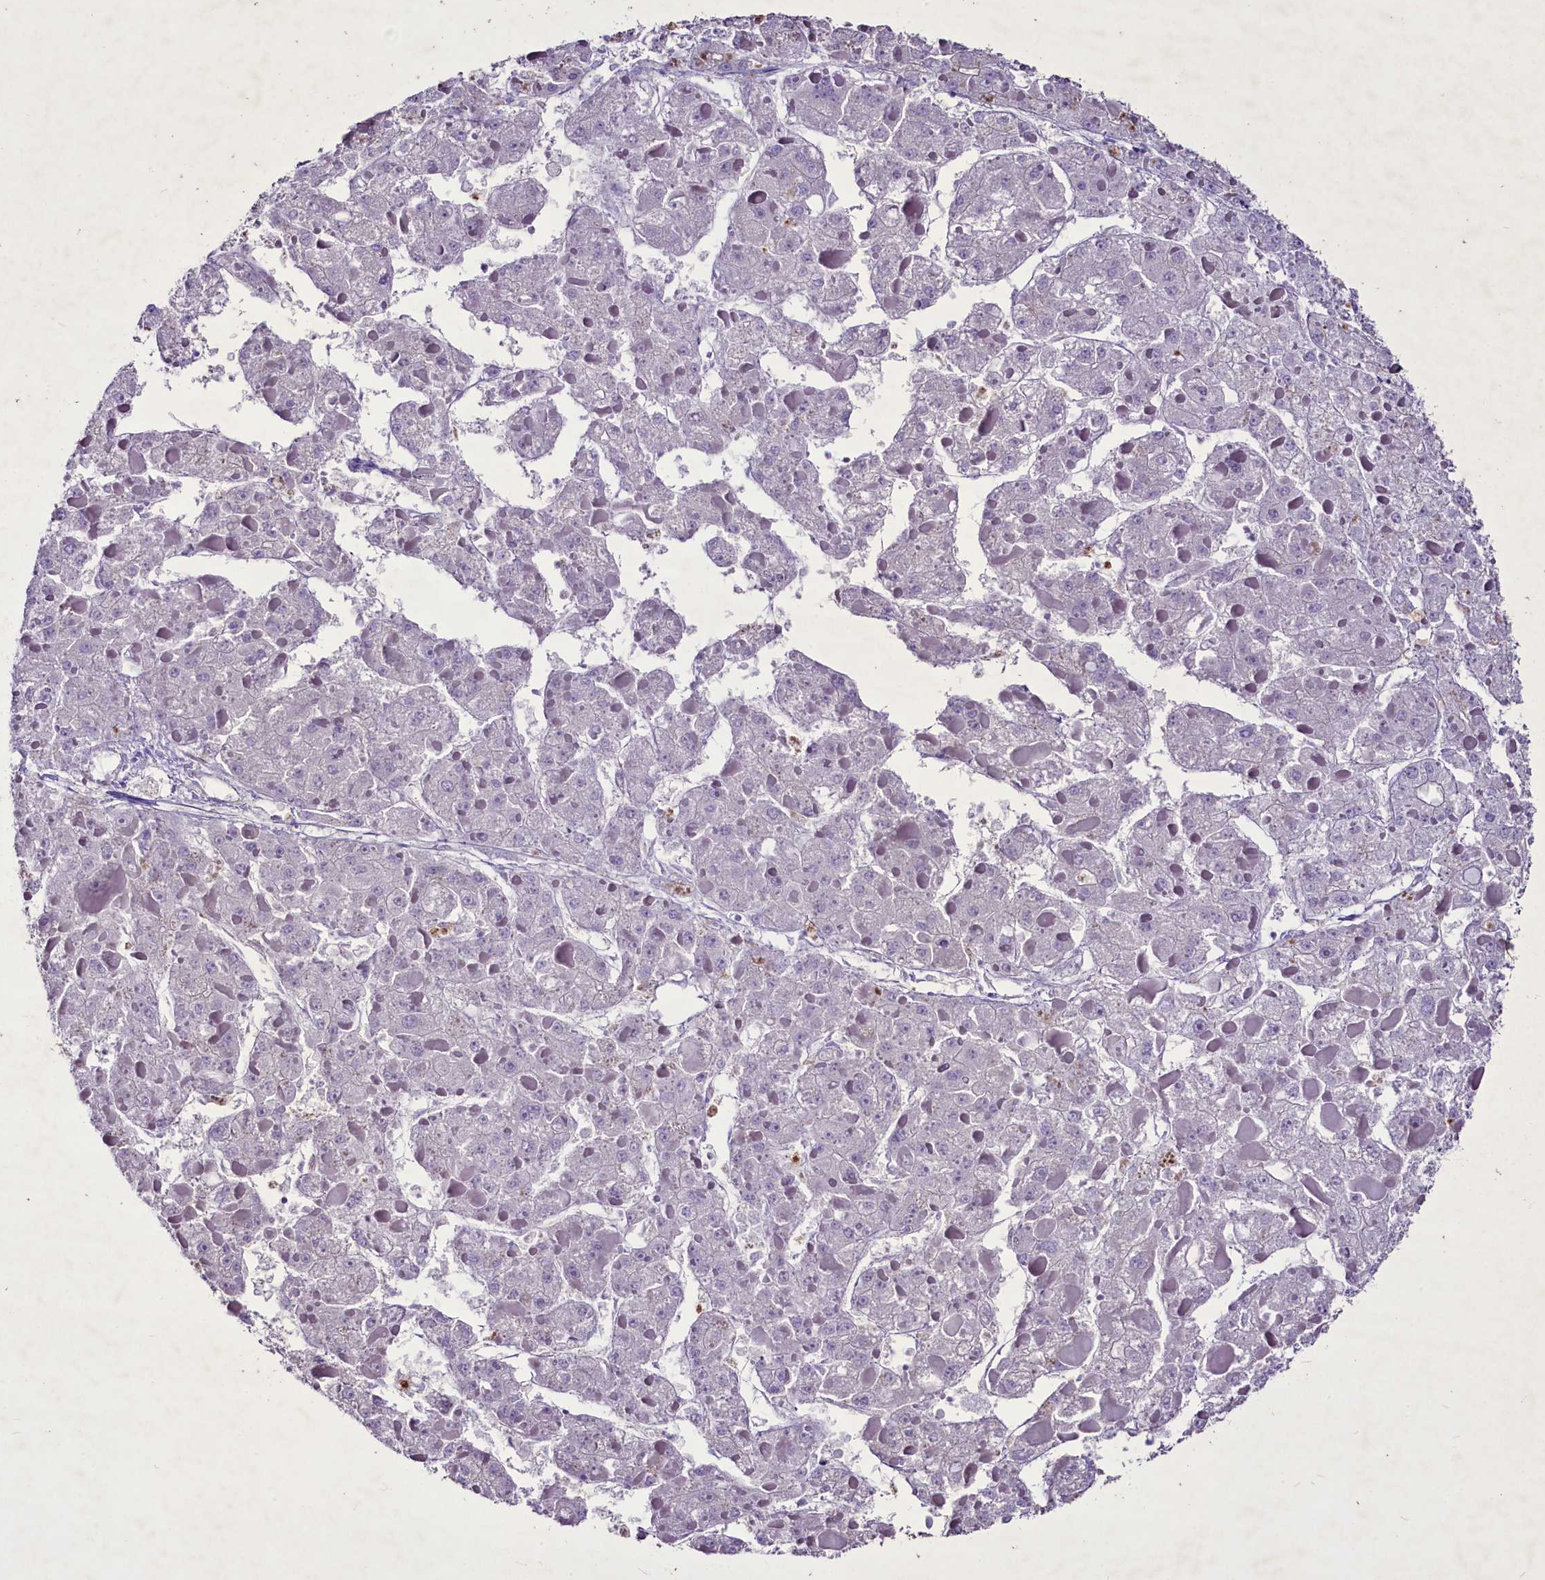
{"staining": {"intensity": "negative", "quantity": "none", "location": "none"}, "tissue": "liver cancer", "cell_type": "Tumor cells", "image_type": "cancer", "snomed": [{"axis": "morphology", "description": "Carcinoma, Hepatocellular, NOS"}, {"axis": "topography", "description": "Liver"}], "caption": "Human hepatocellular carcinoma (liver) stained for a protein using immunohistochemistry demonstrates no staining in tumor cells.", "gene": "FAM209B", "patient": {"sex": "female", "age": 73}}